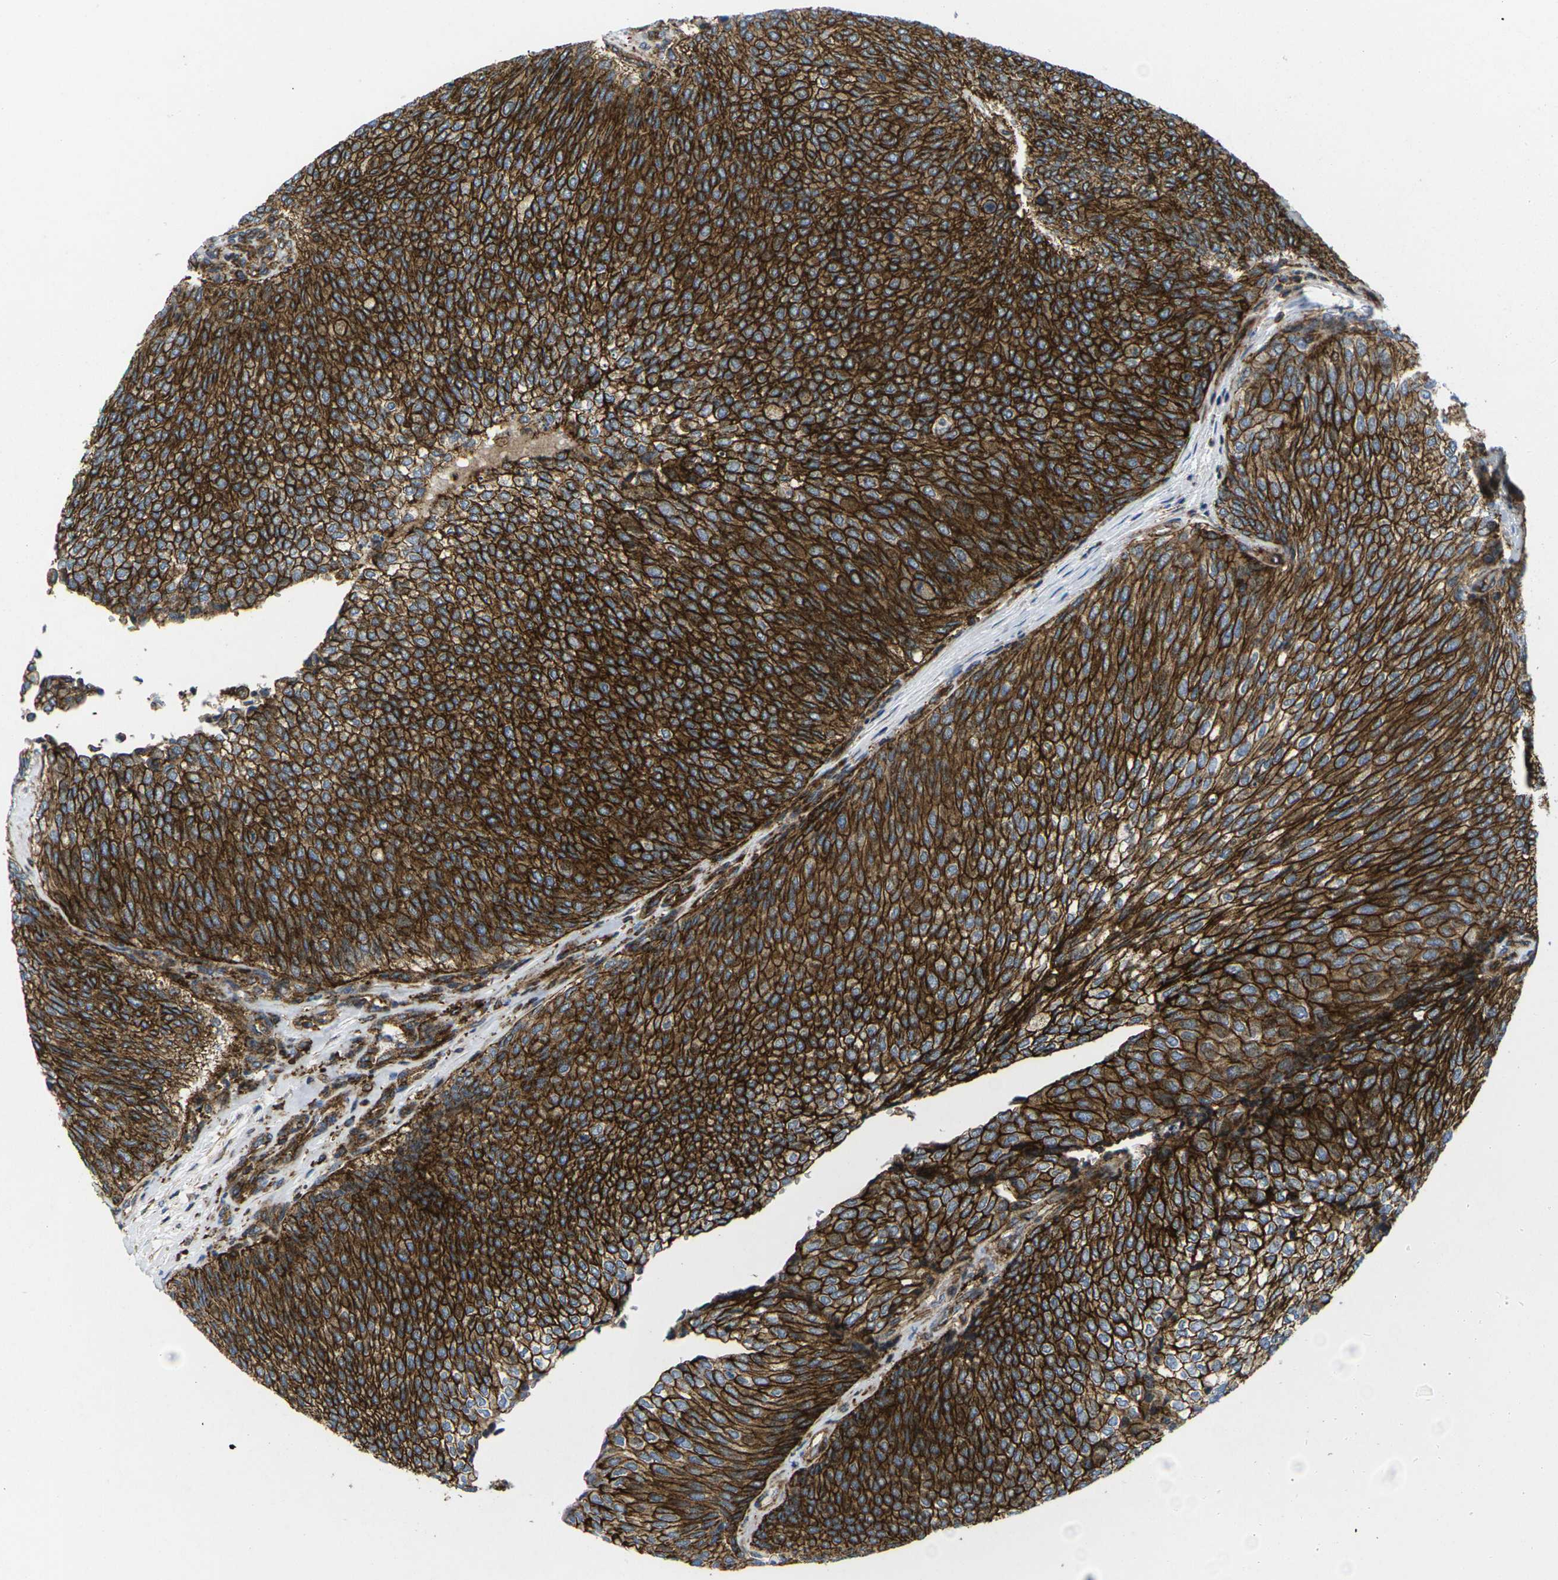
{"staining": {"intensity": "strong", "quantity": ">75%", "location": "cytoplasmic/membranous"}, "tissue": "urothelial cancer", "cell_type": "Tumor cells", "image_type": "cancer", "snomed": [{"axis": "morphology", "description": "Urothelial carcinoma, Low grade"}, {"axis": "topography", "description": "Urinary bladder"}], "caption": "A brown stain labels strong cytoplasmic/membranous positivity of a protein in human urothelial carcinoma (low-grade) tumor cells. (brown staining indicates protein expression, while blue staining denotes nuclei).", "gene": "IQGAP1", "patient": {"sex": "female", "age": 79}}